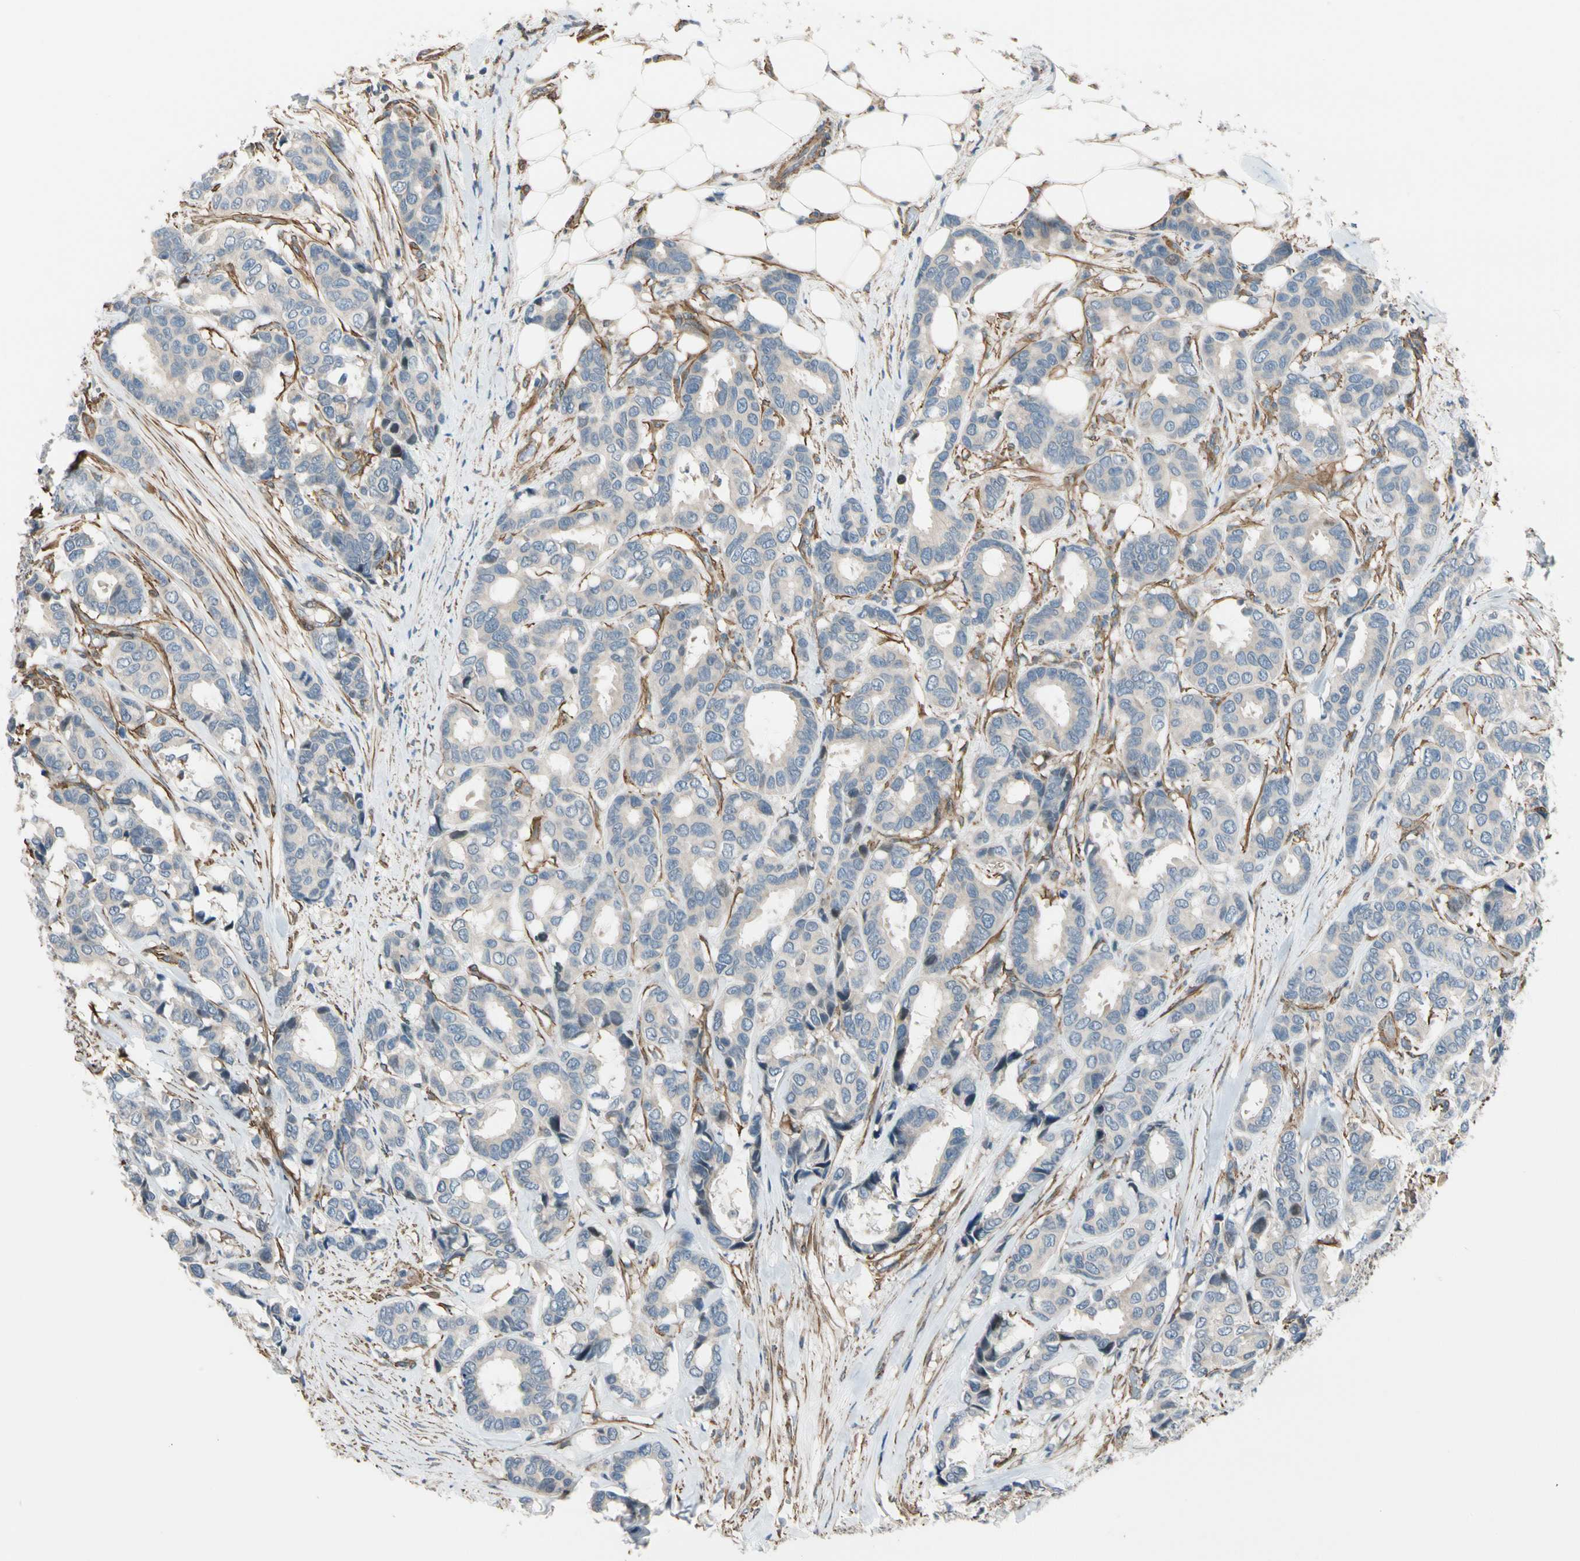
{"staining": {"intensity": "weak", "quantity": "<25%", "location": "cytoplasmic/membranous"}, "tissue": "breast cancer", "cell_type": "Tumor cells", "image_type": "cancer", "snomed": [{"axis": "morphology", "description": "Duct carcinoma"}, {"axis": "topography", "description": "Breast"}], "caption": "Image shows no significant protein staining in tumor cells of breast invasive ductal carcinoma.", "gene": "LIMK2", "patient": {"sex": "female", "age": 87}}